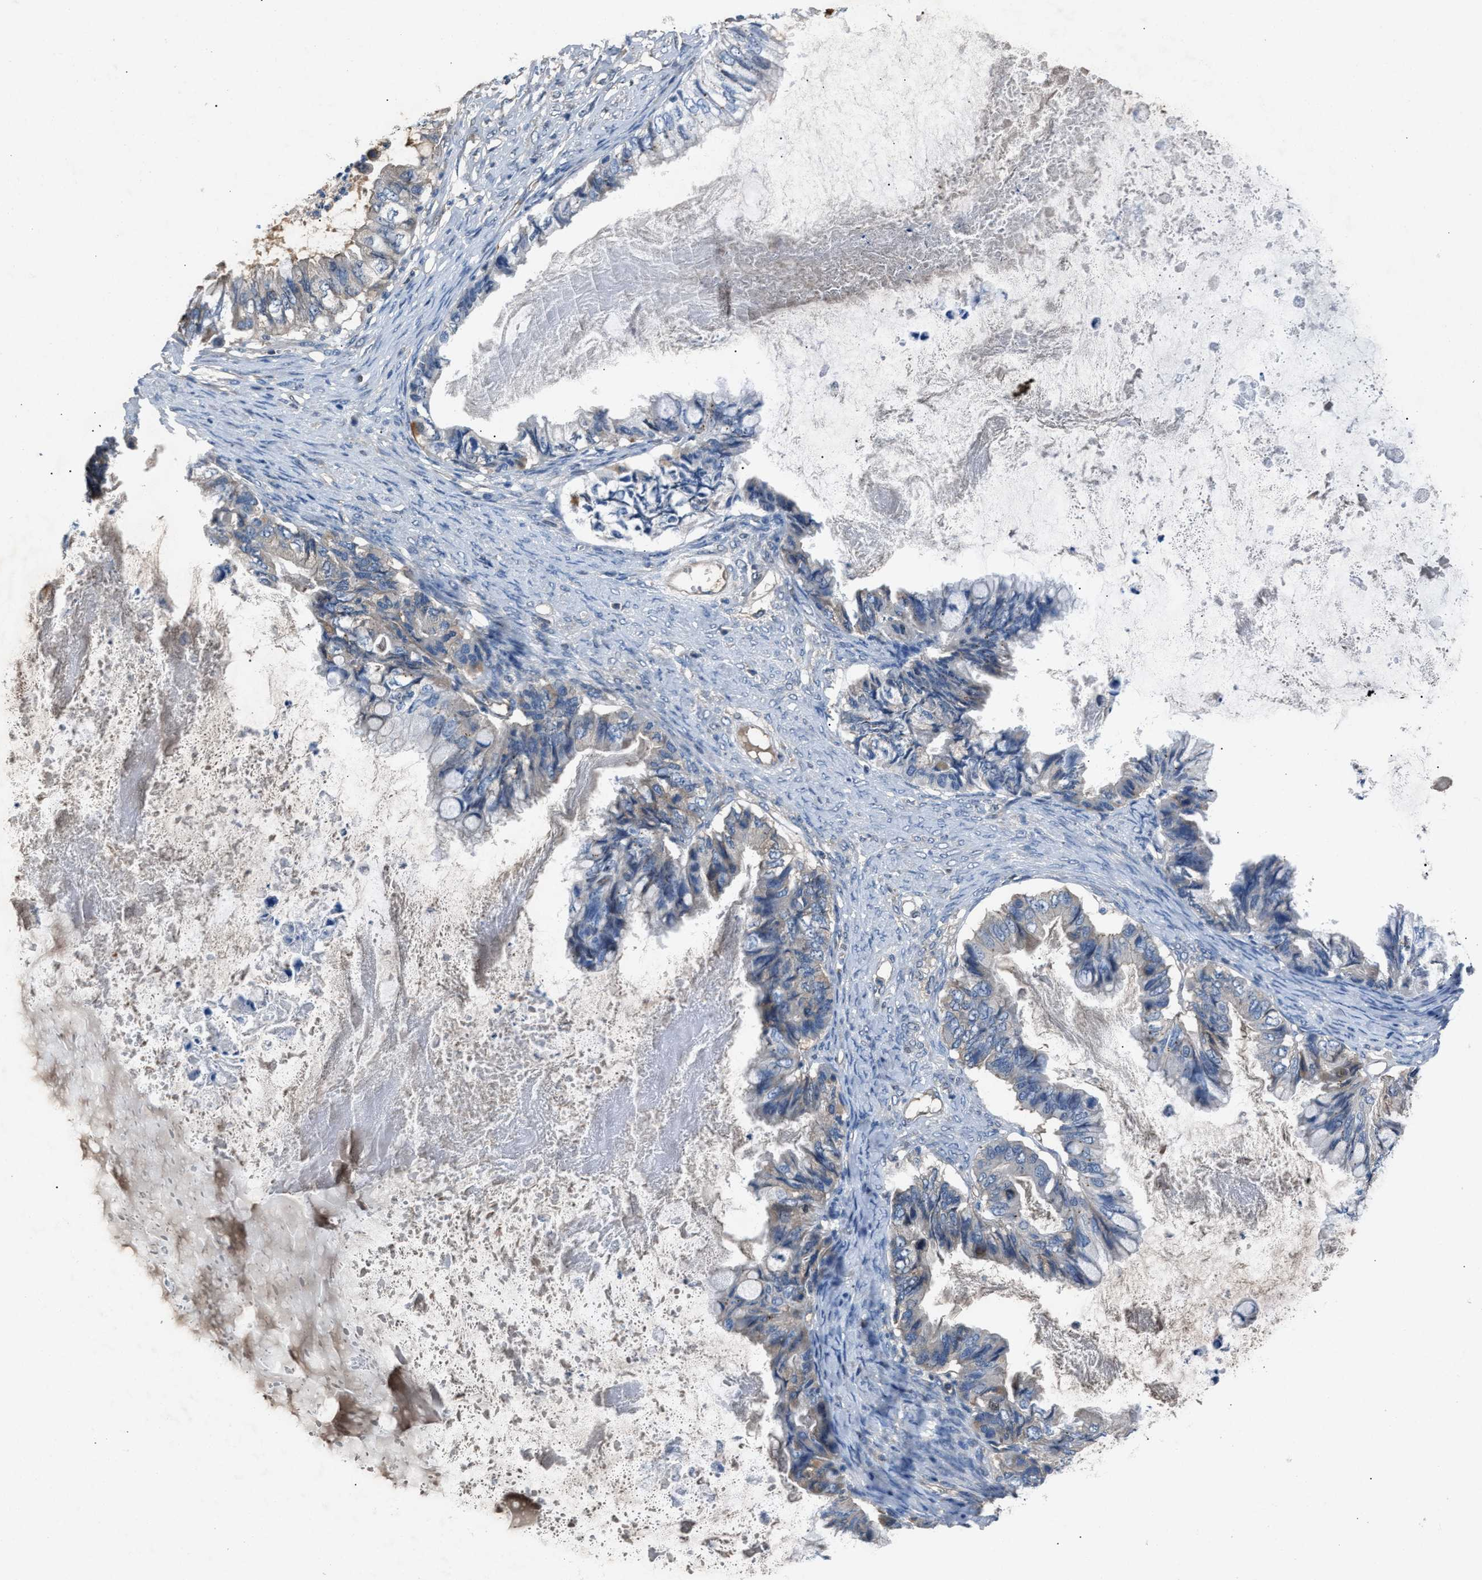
{"staining": {"intensity": "weak", "quantity": "<25%", "location": "cytoplasmic/membranous"}, "tissue": "ovarian cancer", "cell_type": "Tumor cells", "image_type": "cancer", "snomed": [{"axis": "morphology", "description": "Cystadenocarcinoma, mucinous, NOS"}, {"axis": "topography", "description": "Ovary"}], "caption": "Ovarian cancer (mucinous cystadenocarcinoma) was stained to show a protein in brown. There is no significant expression in tumor cells. (DAB (3,3'-diaminobenzidine) immunohistochemistry, high magnification).", "gene": "DNAAF5", "patient": {"sex": "female", "age": 80}}